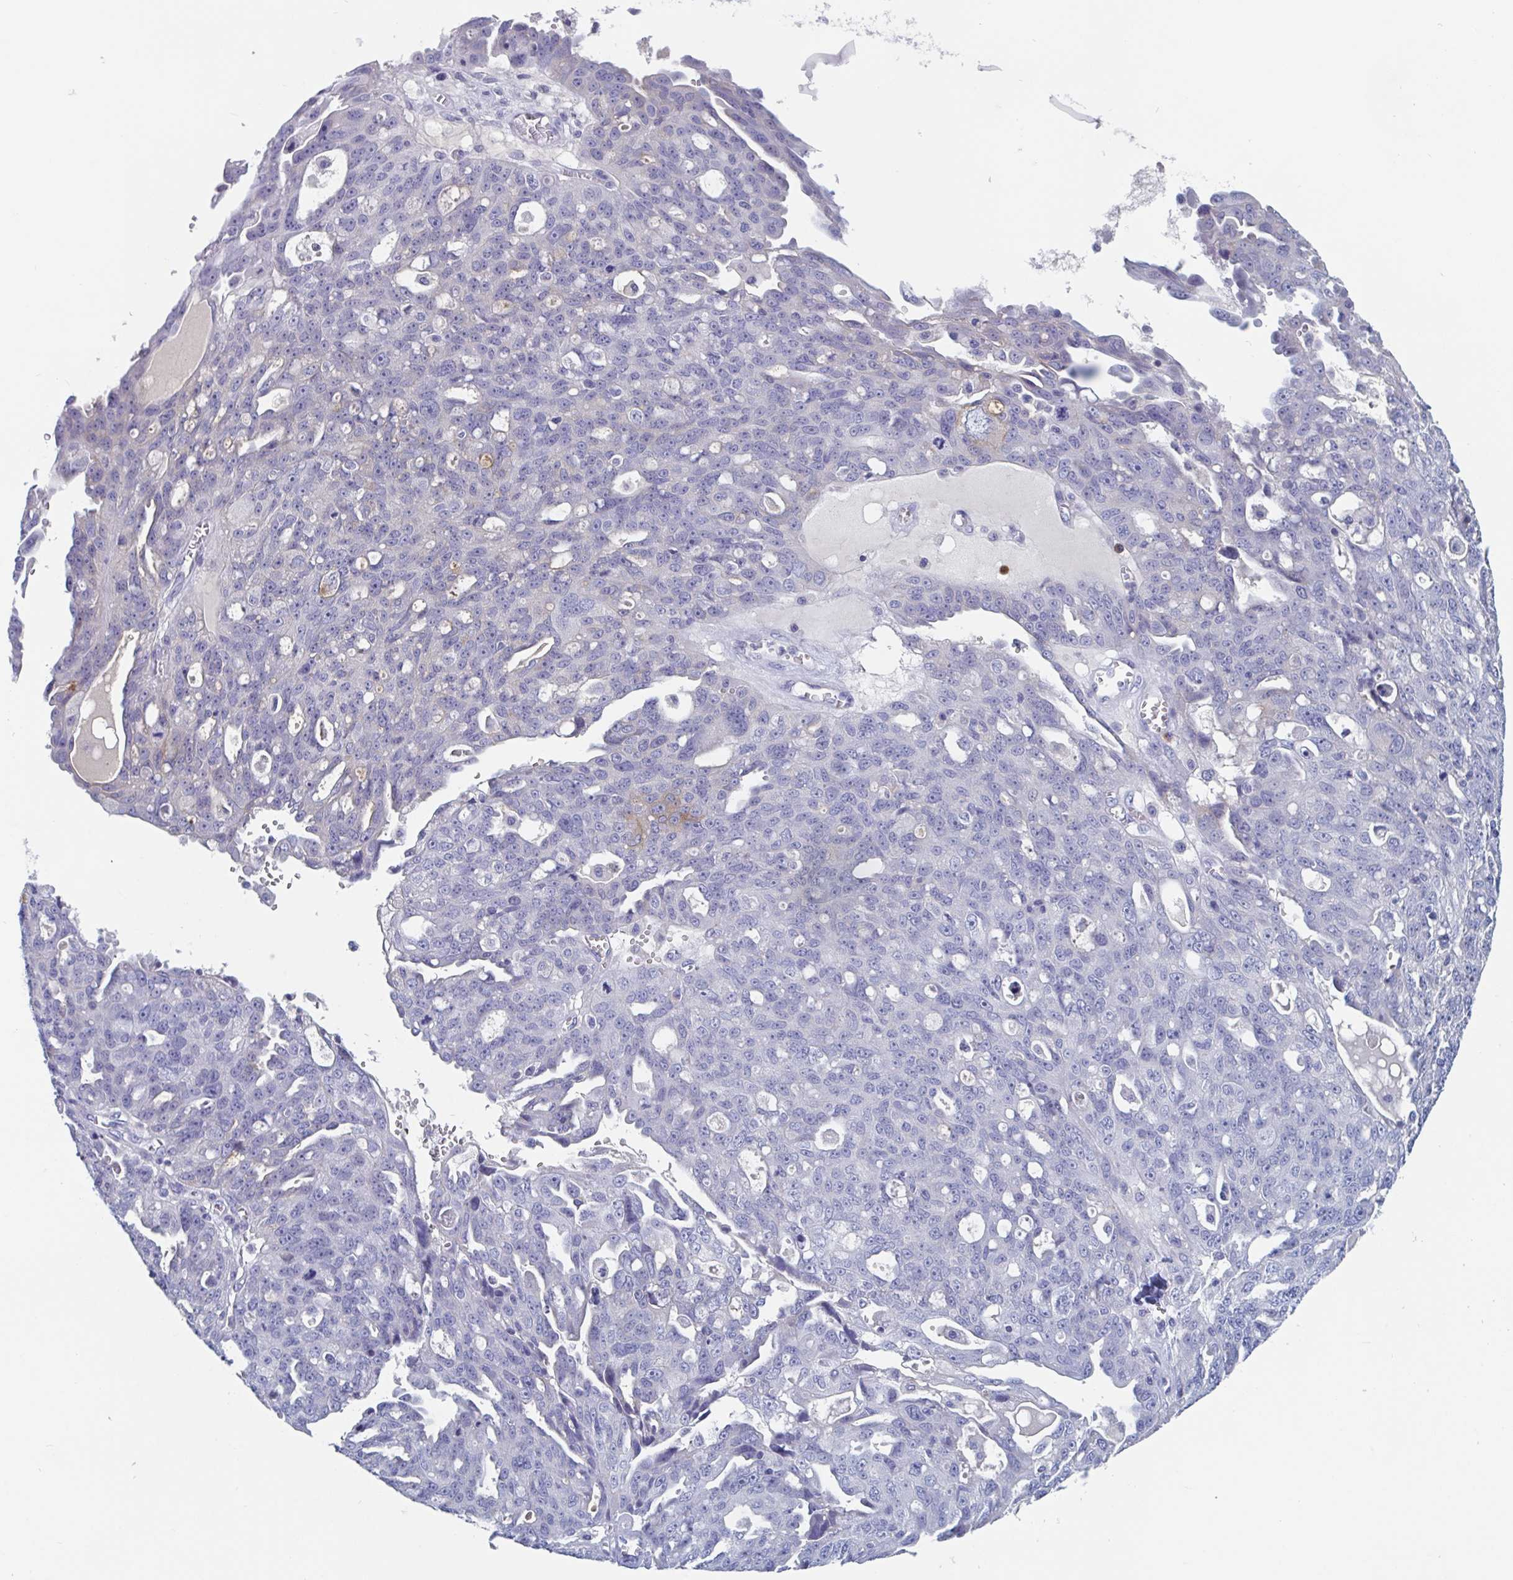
{"staining": {"intensity": "negative", "quantity": "none", "location": "none"}, "tissue": "ovarian cancer", "cell_type": "Tumor cells", "image_type": "cancer", "snomed": [{"axis": "morphology", "description": "Carcinoma, endometroid"}, {"axis": "topography", "description": "Ovary"}], "caption": "Photomicrograph shows no significant protein staining in tumor cells of ovarian cancer. (Stains: DAB (3,3'-diaminobenzidine) immunohistochemistry (IHC) with hematoxylin counter stain, Microscopy: brightfield microscopy at high magnification).", "gene": "DPEP3", "patient": {"sex": "female", "age": 70}}